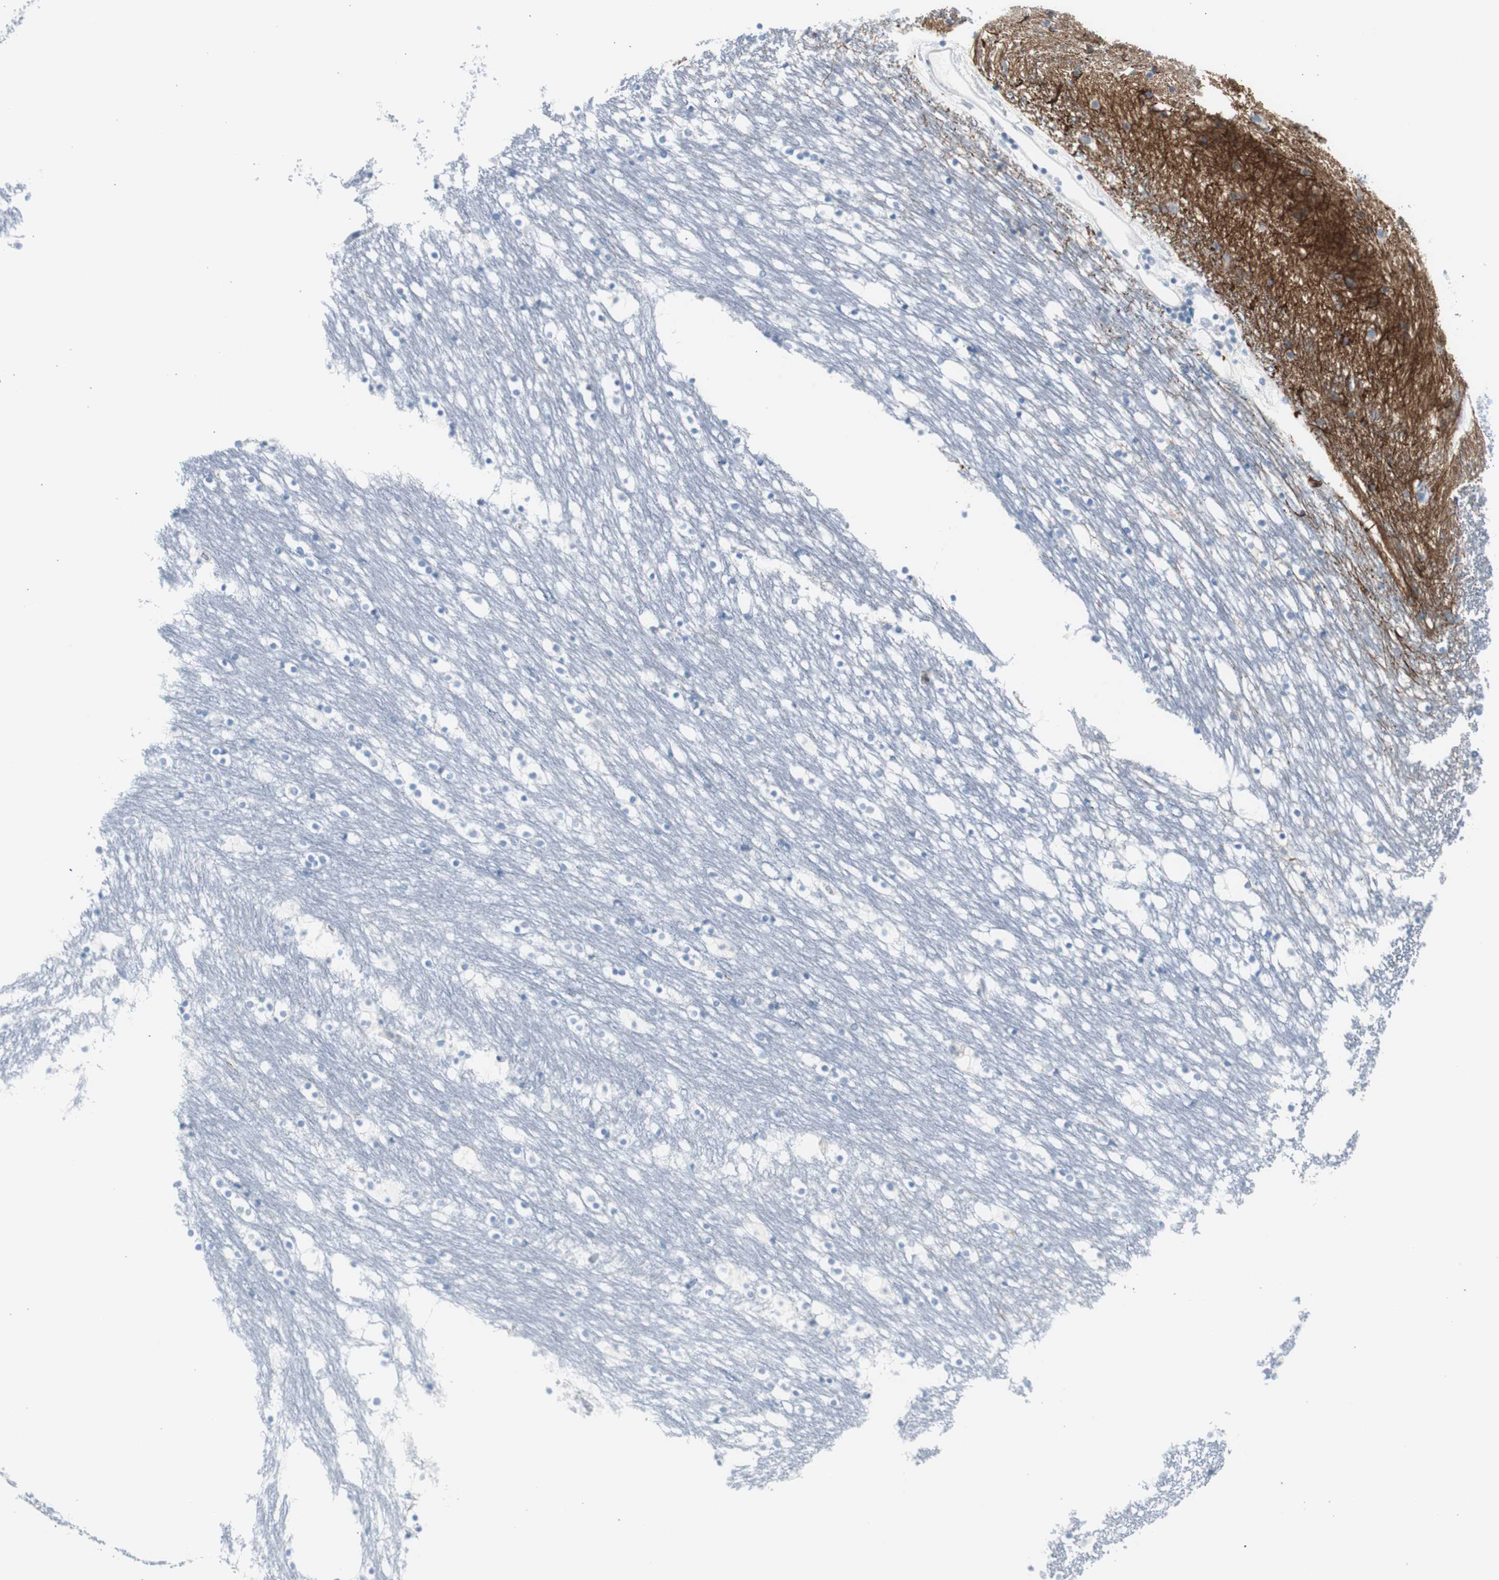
{"staining": {"intensity": "negative", "quantity": "none", "location": "none"}, "tissue": "caudate", "cell_type": "Glial cells", "image_type": "normal", "snomed": [{"axis": "morphology", "description": "Normal tissue, NOS"}, {"axis": "topography", "description": "Lateral ventricle wall"}], "caption": "A histopathology image of caudate stained for a protein exhibits no brown staining in glial cells.", "gene": "RPS12", "patient": {"sex": "male", "age": 45}}